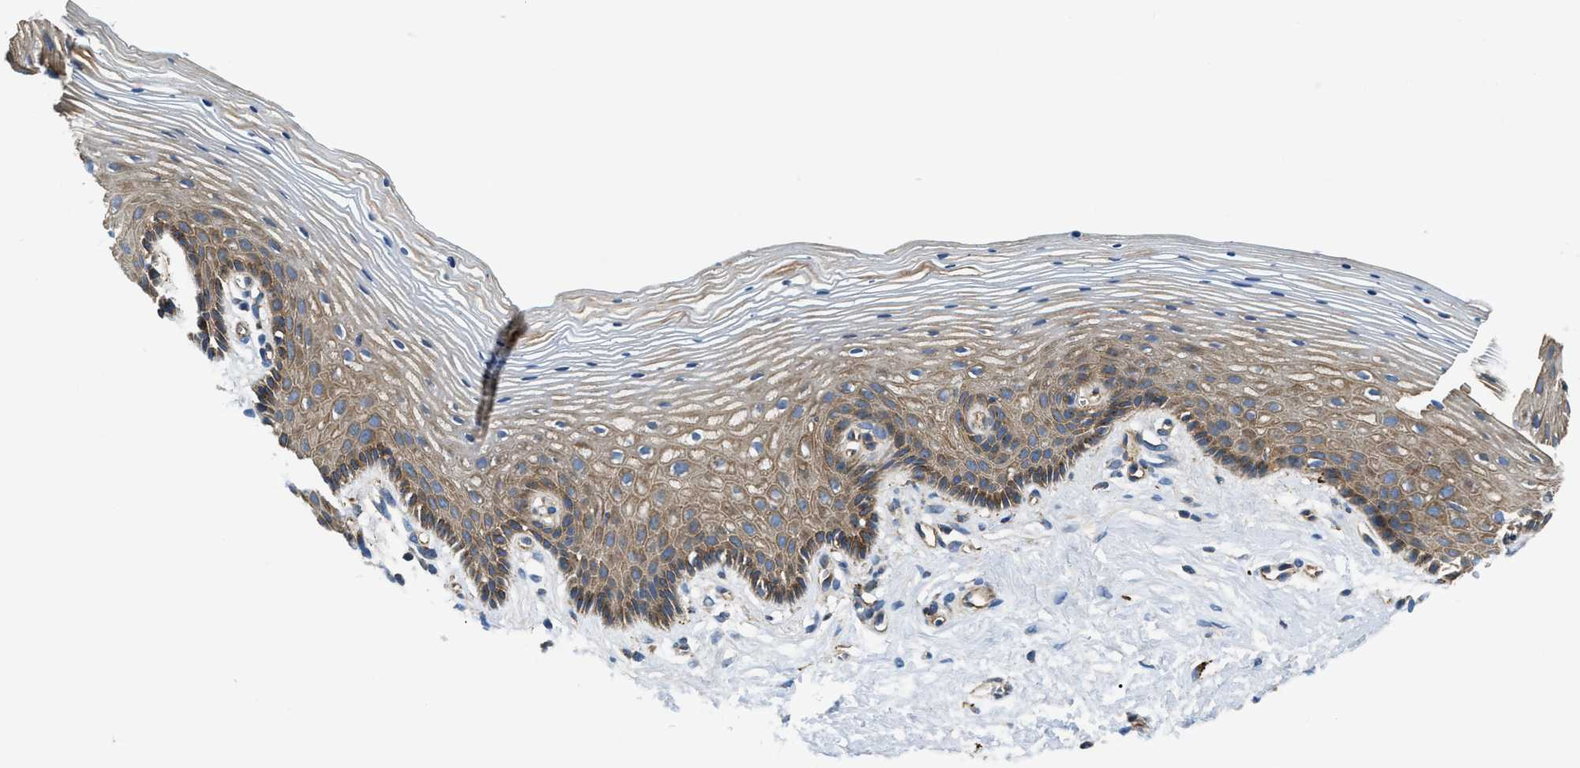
{"staining": {"intensity": "moderate", "quantity": "25%-75%", "location": "cytoplasmic/membranous"}, "tissue": "vagina", "cell_type": "Squamous epithelial cells", "image_type": "normal", "snomed": [{"axis": "morphology", "description": "Normal tissue, NOS"}, {"axis": "topography", "description": "Vagina"}], "caption": "A histopathology image showing moderate cytoplasmic/membranous expression in about 25%-75% of squamous epithelial cells in benign vagina, as visualized by brown immunohistochemical staining.", "gene": "NSUN7", "patient": {"sex": "female", "age": 32}}